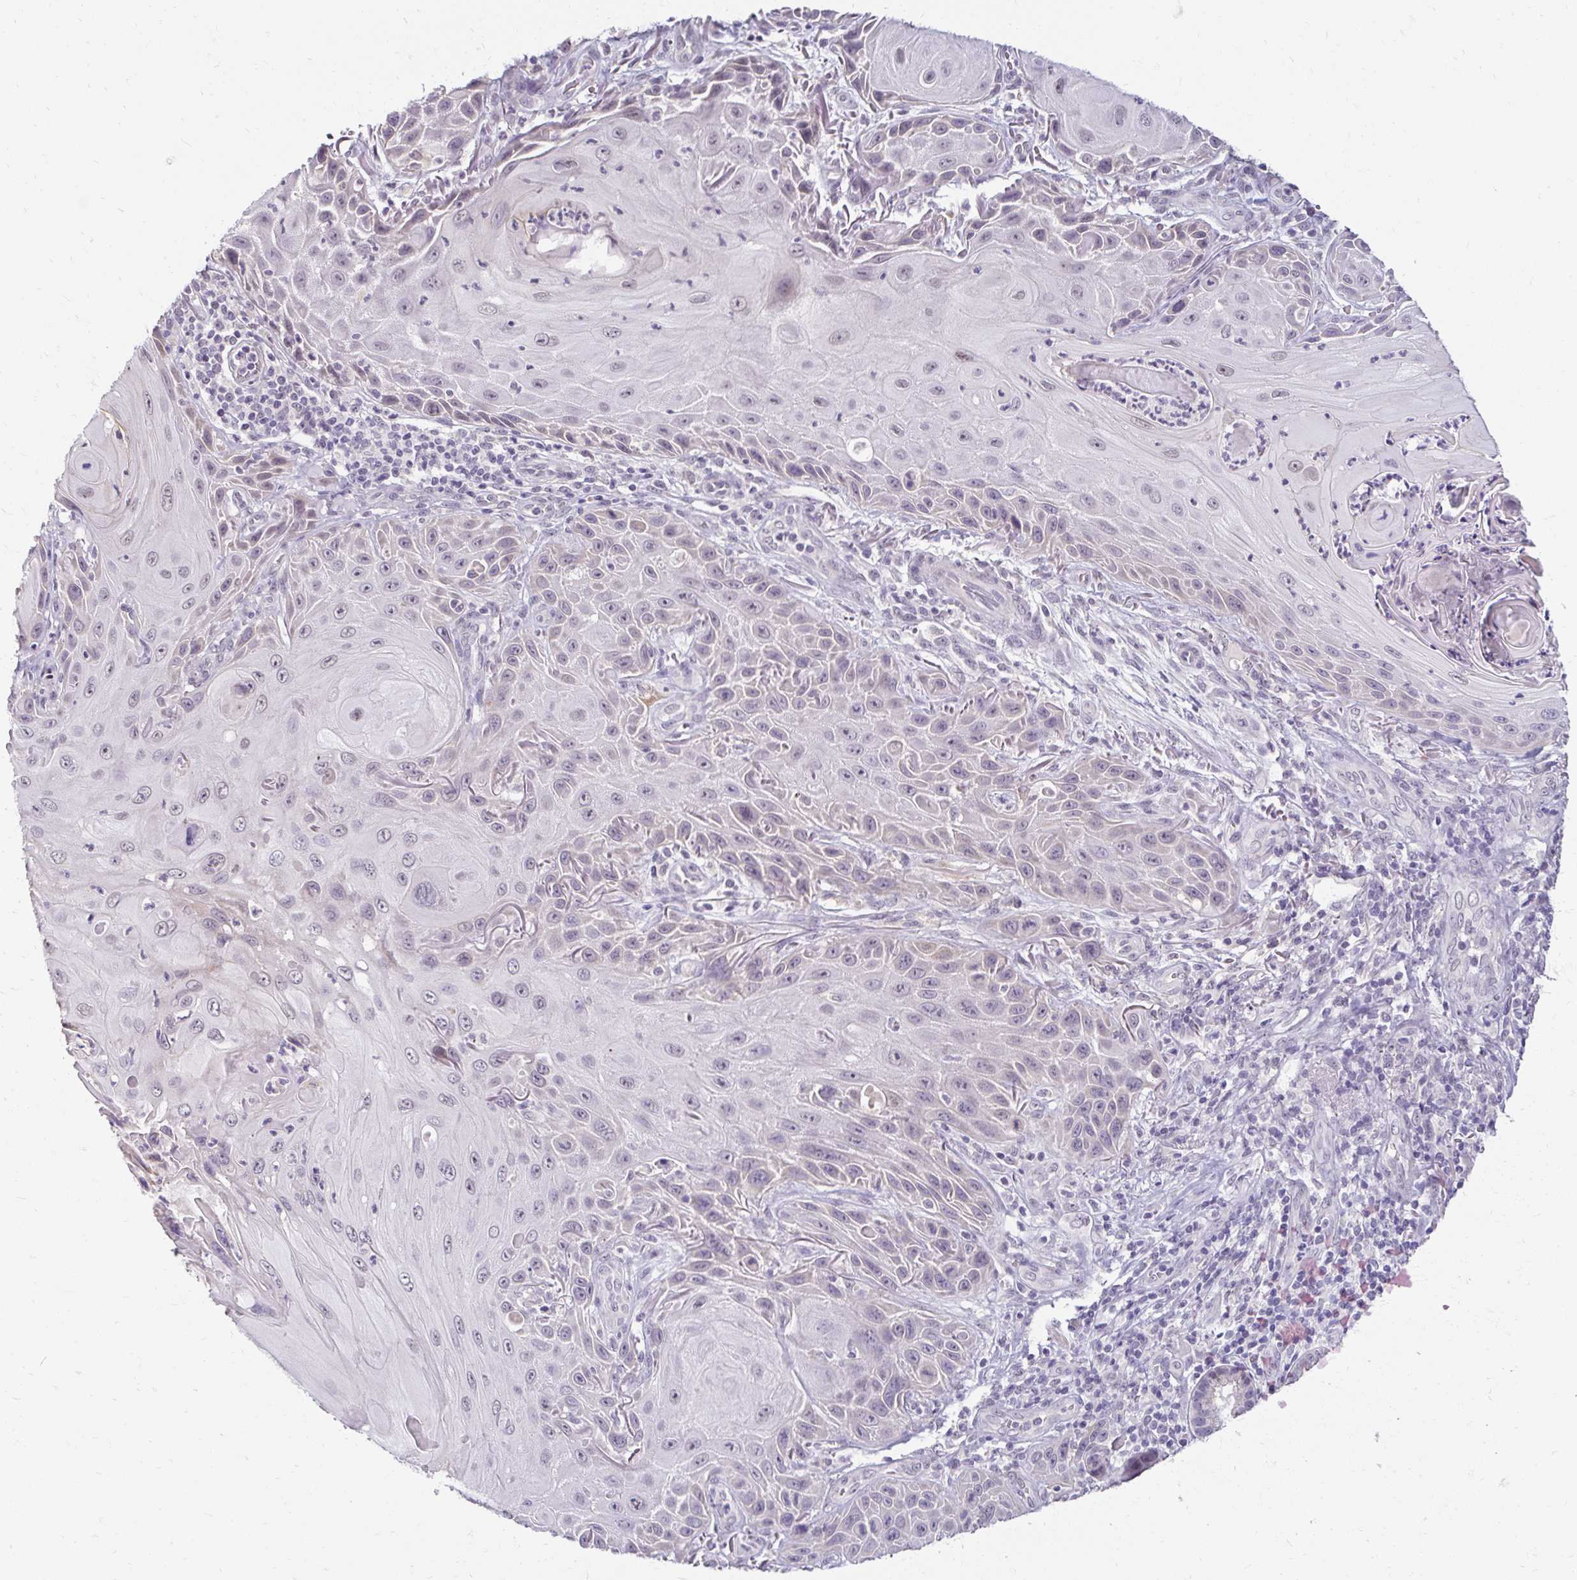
{"staining": {"intensity": "negative", "quantity": "none", "location": "none"}, "tissue": "skin cancer", "cell_type": "Tumor cells", "image_type": "cancer", "snomed": [{"axis": "morphology", "description": "Squamous cell carcinoma, NOS"}, {"axis": "topography", "description": "Skin"}], "caption": "The histopathology image shows no significant staining in tumor cells of skin squamous cell carcinoma.", "gene": "DDN", "patient": {"sex": "female", "age": 94}}